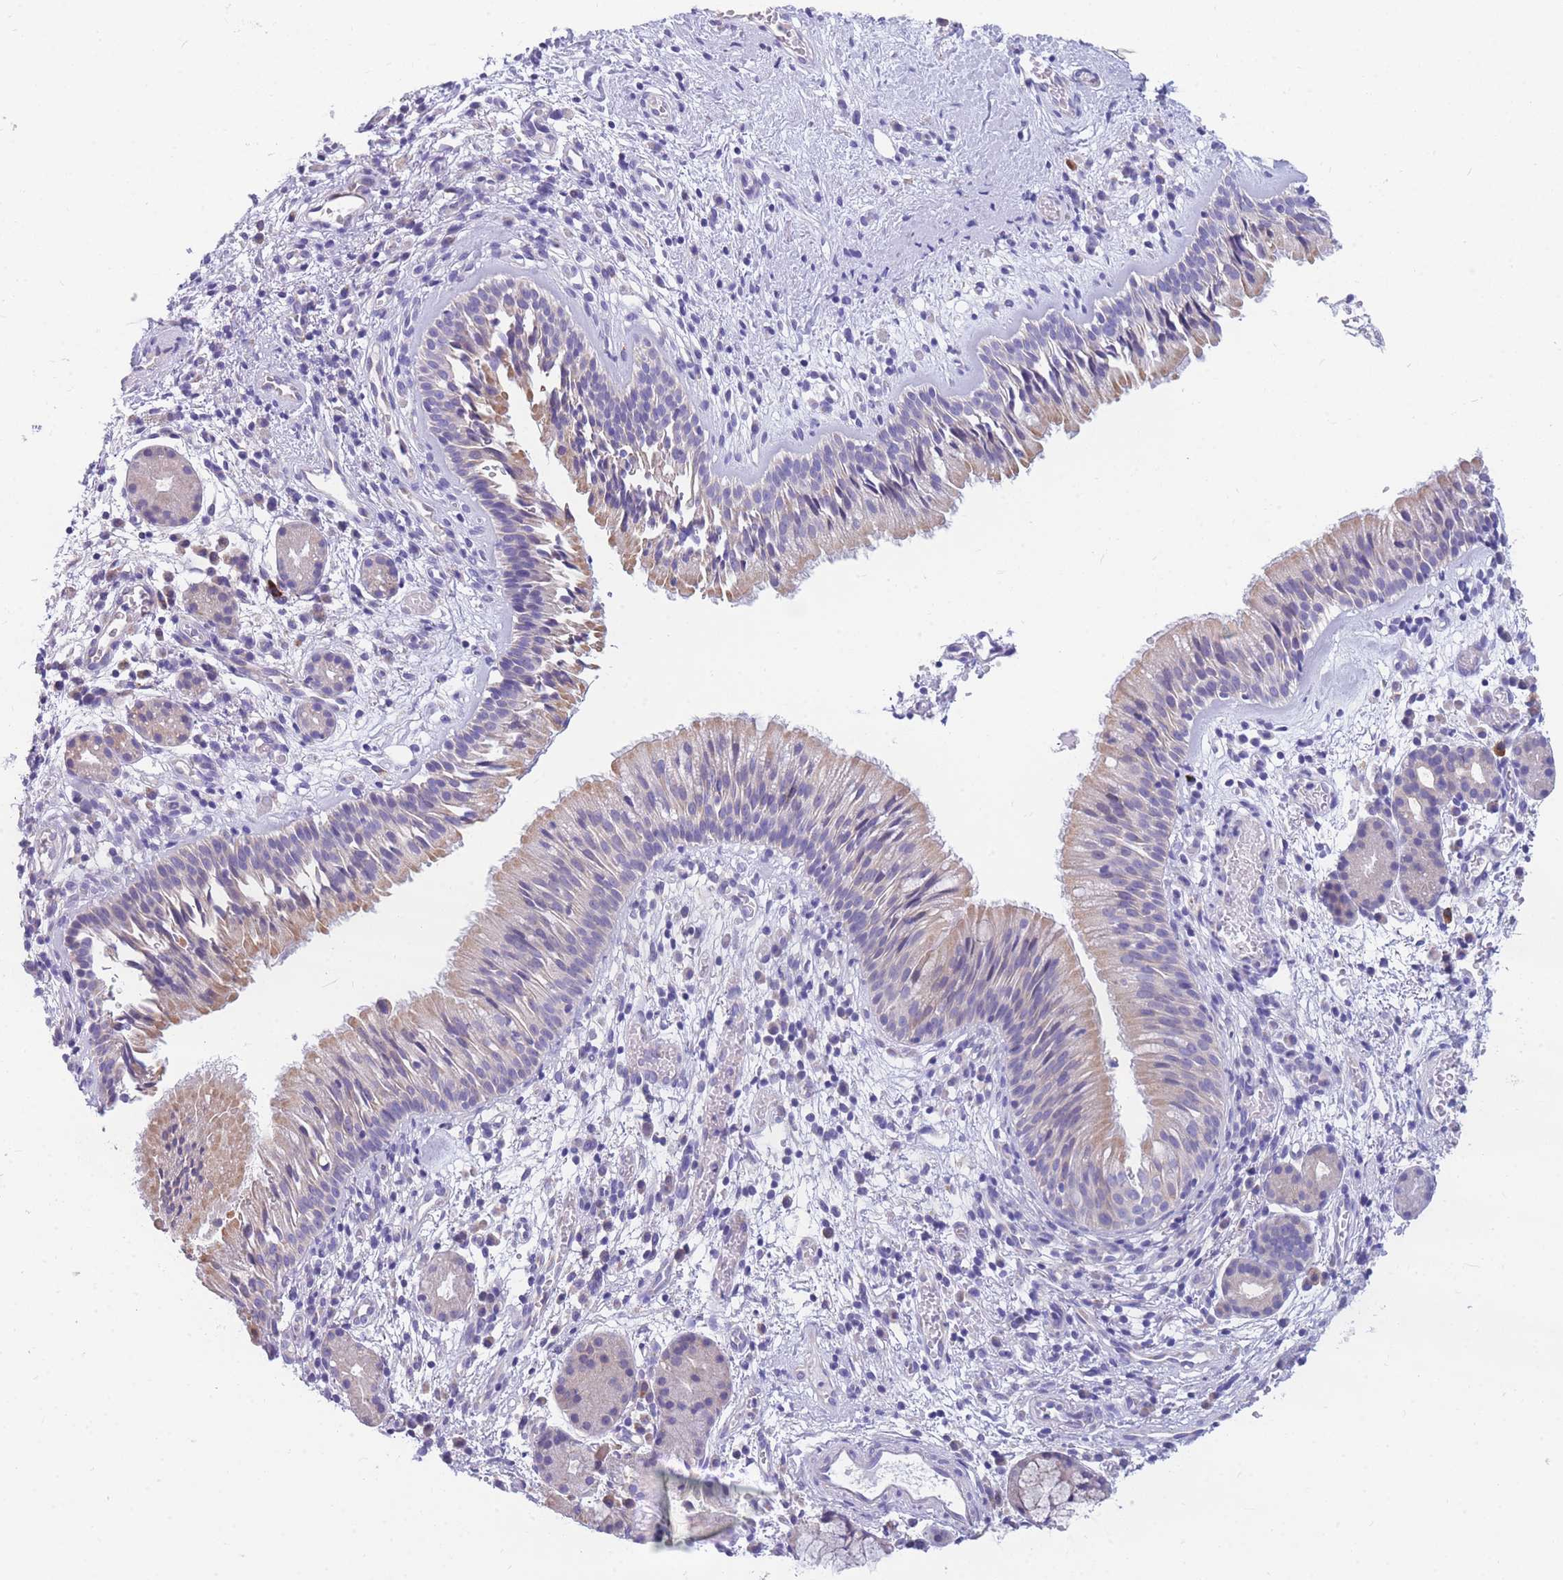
{"staining": {"intensity": "weak", "quantity": "25%-75%", "location": "cytoplasmic/membranous"}, "tissue": "nasopharynx", "cell_type": "Respiratory epithelial cells", "image_type": "normal", "snomed": [{"axis": "morphology", "description": "Normal tissue, NOS"}, {"axis": "topography", "description": "Nasopharynx"}], "caption": "Immunohistochemistry (IHC) (DAB (3,3'-diaminobenzidine)) staining of normal nasopharynx displays weak cytoplasmic/membranous protein expression in about 25%-75% of respiratory epithelial cells. Using DAB (3,3'-diaminobenzidine) (brown) and hematoxylin (blue) stains, captured at high magnification using brightfield microscopy.", "gene": "DHRS11", "patient": {"sex": "male", "age": 65}}